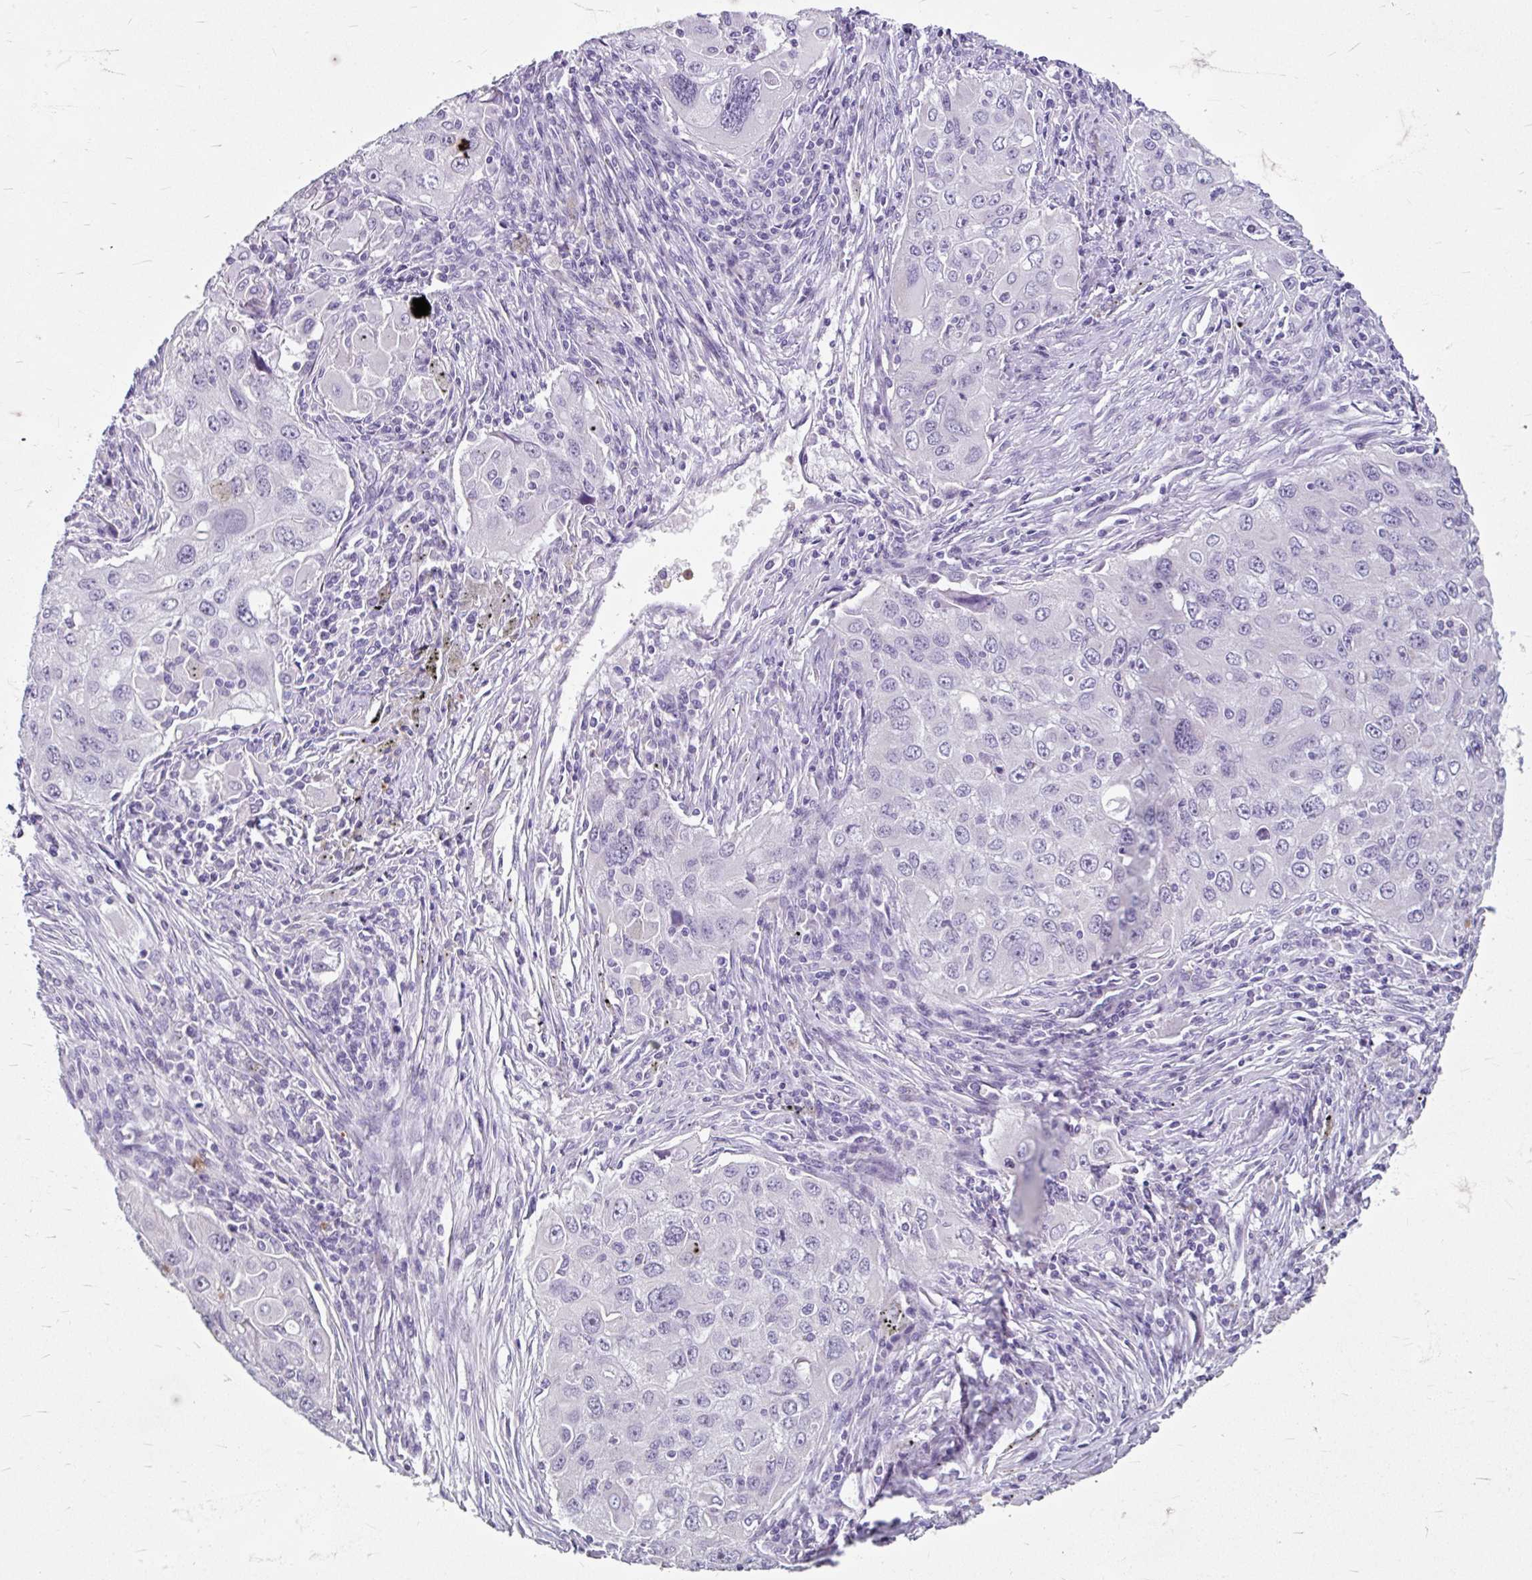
{"staining": {"intensity": "negative", "quantity": "none", "location": "none"}, "tissue": "lung cancer", "cell_type": "Tumor cells", "image_type": "cancer", "snomed": [{"axis": "morphology", "description": "Adenocarcinoma, NOS"}, {"axis": "morphology", "description": "Adenocarcinoma, metastatic, NOS"}, {"axis": "topography", "description": "Lymph node"}, {"axis": "topography", "description": "Lung"}], "caption": "A high-resolution photomicrograph shows immunohistochemistry (IHC) staining of lung cancer, which demonstrates no significant staining in tumor cells.", "gene": "ANKRD1", "patient": {"sex": "female", "age": 42}}